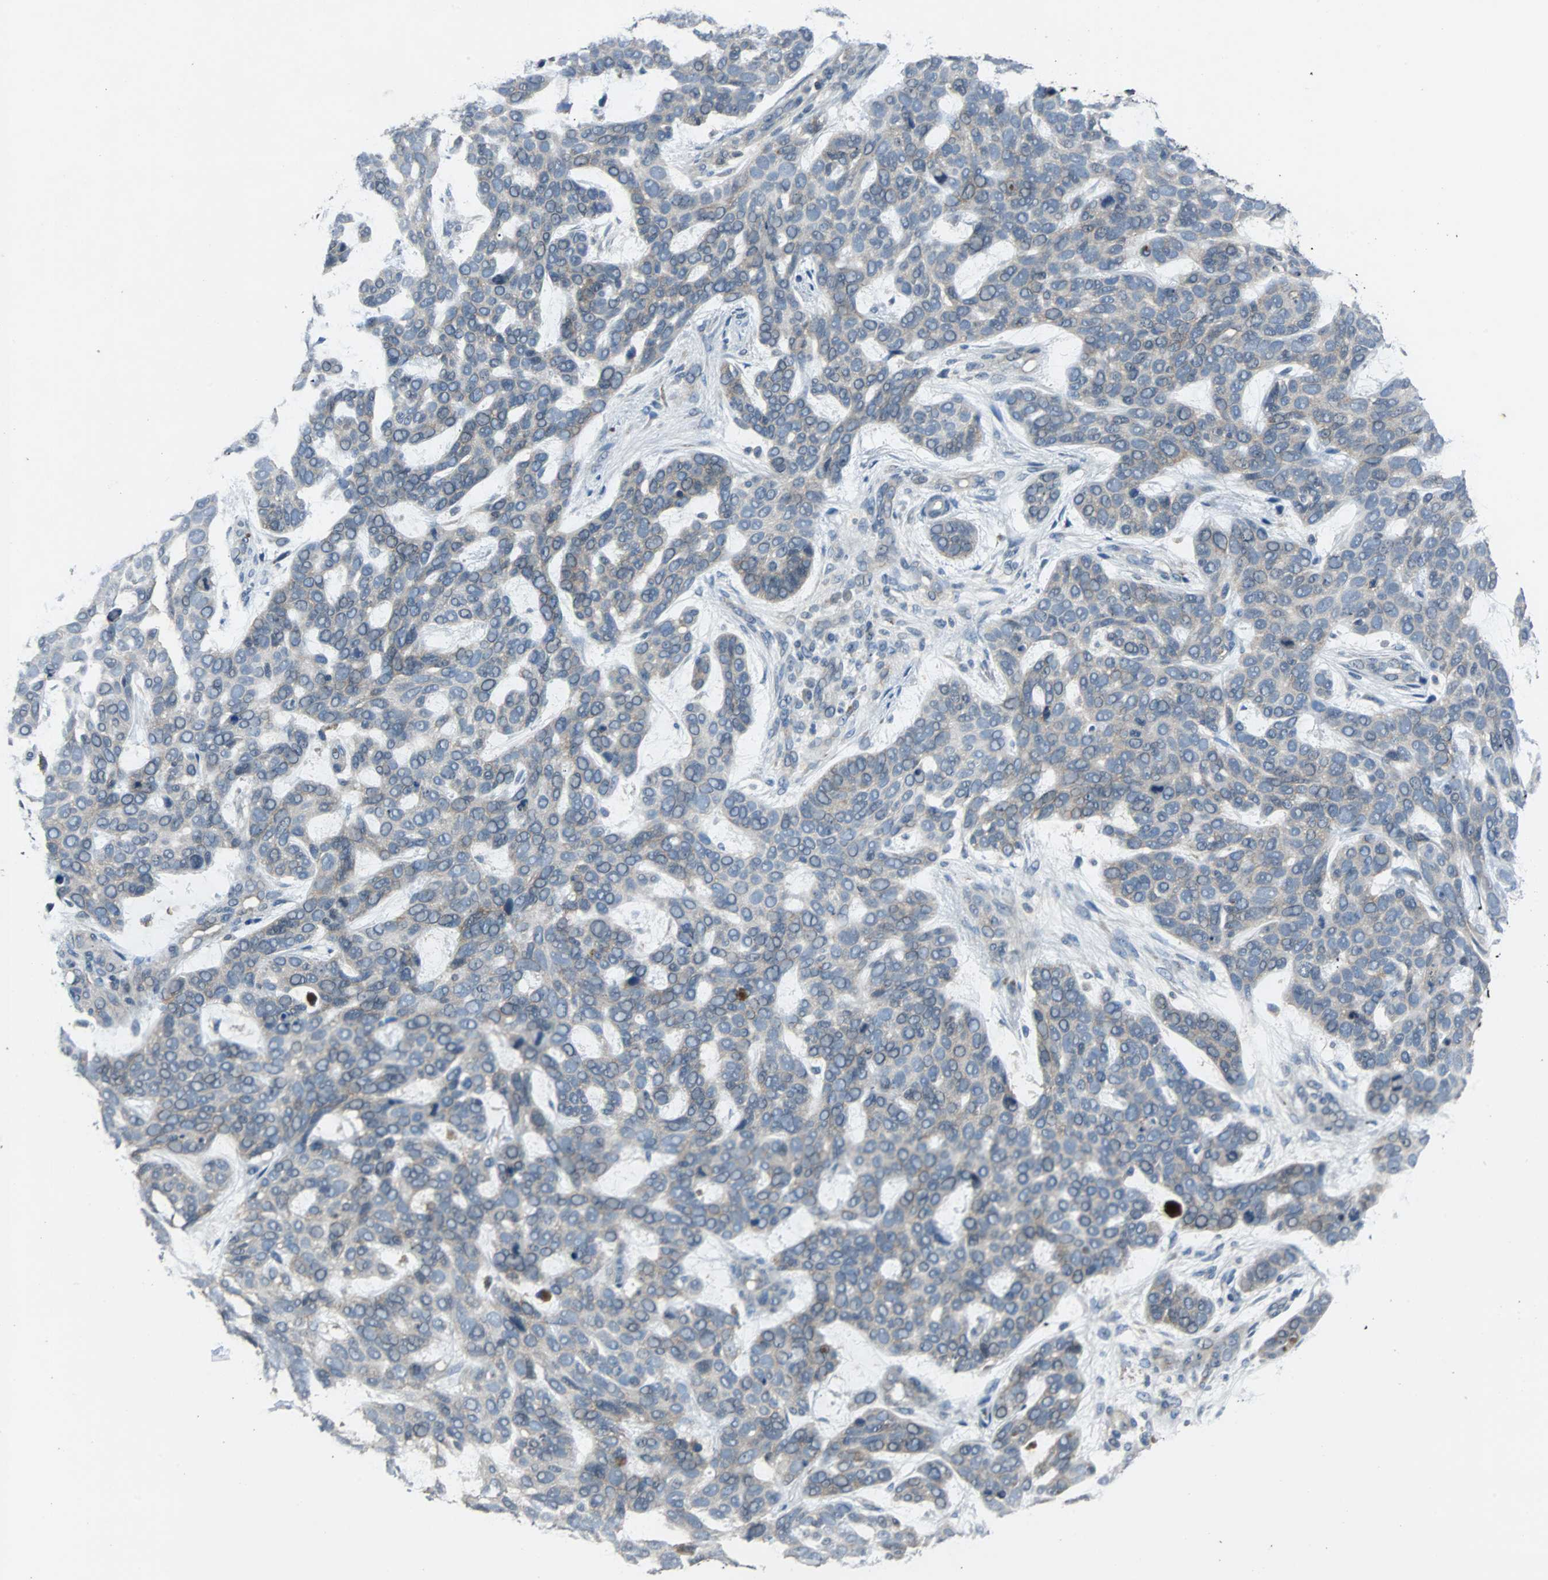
{"staining": {"intensity": "moderate", "quantity": "<25%", "location": "cytoplasmic/membranous"}, "tissue": "skin cancer", "cell_type": "Tumor cells", "image_type": "cancer", "snomed": [{"axis": "morphology", "description": "Basal cell carcinoma"}, {"axis": "topography", "description": "Skin"}], "caption": "Immunohistochemical staining of human skin cancer reveals low levels of moderate cytoplasmic/membranous protein positivity in about <25% of tumor cells. Nuclei are stained in blue.", "gene": "ABHD2", "patient": {"sex": "male", "age": 87}}